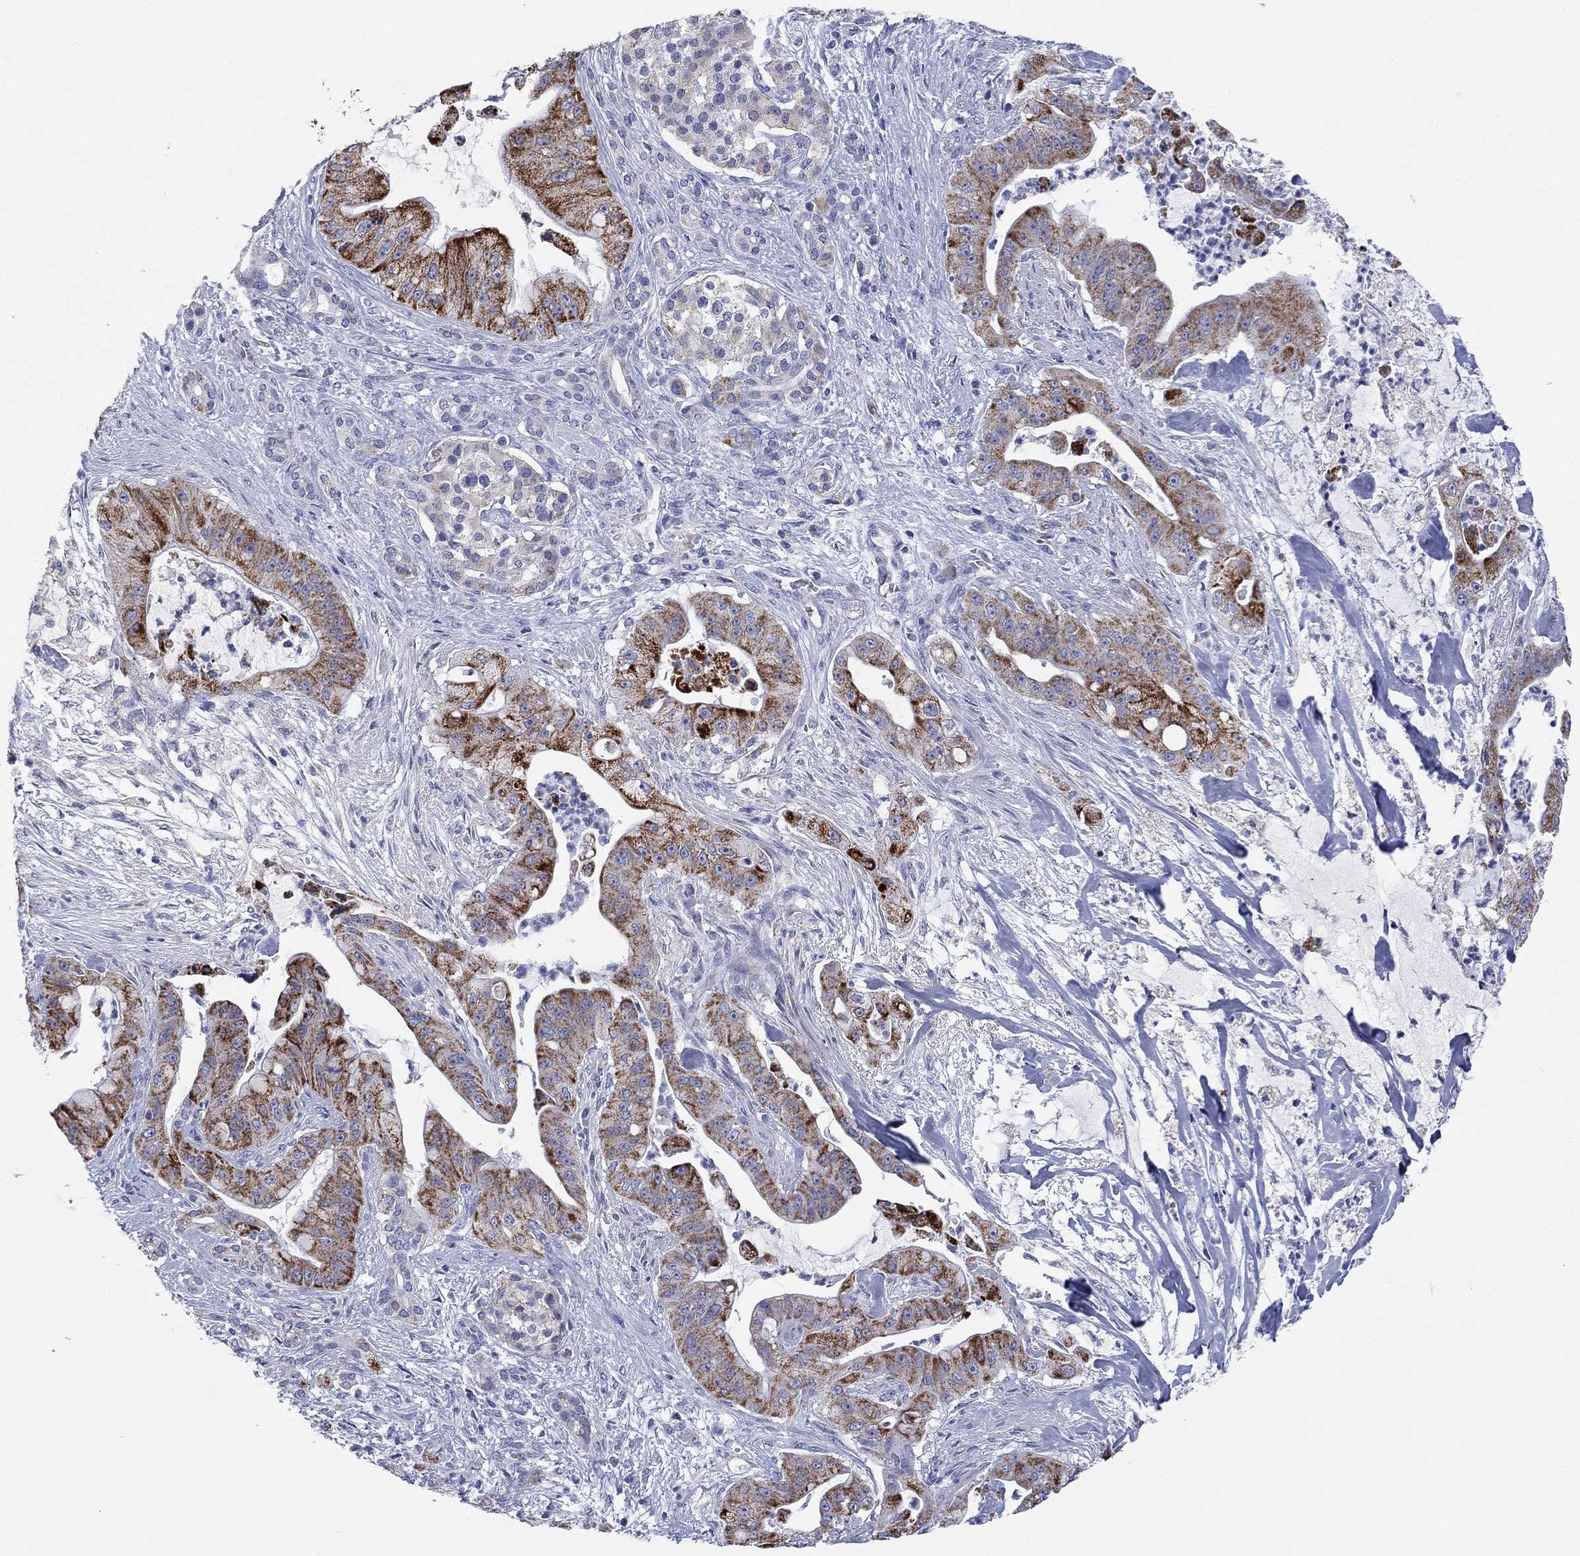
{"staining": {"intensity": "strong", "quantity": "25%-75%", "location": "cytoplasmic/membranous"}, "tissue": "pancreatic cancer", "cell_type": "Tumor cells", "image_type": "cancer", "snomed": [{"axis": "morphology", "description": "Normal tissue, NOS"}, {"axis": "morphology", "description": "Inflammation, NOS"}, {"axis": "morphology", "description": "Adenocarcinoma, NOS"}, {"axis": "topography", "description": "Pancreas"}], "caption": "This is an image of IHC staining of pancreatic adenocarcinoma, which shows strong staining in the cytoplasmic/membranous of tumor cells.", "gene": "MGST3", "patient": {"sex": "male", "age": 57}}